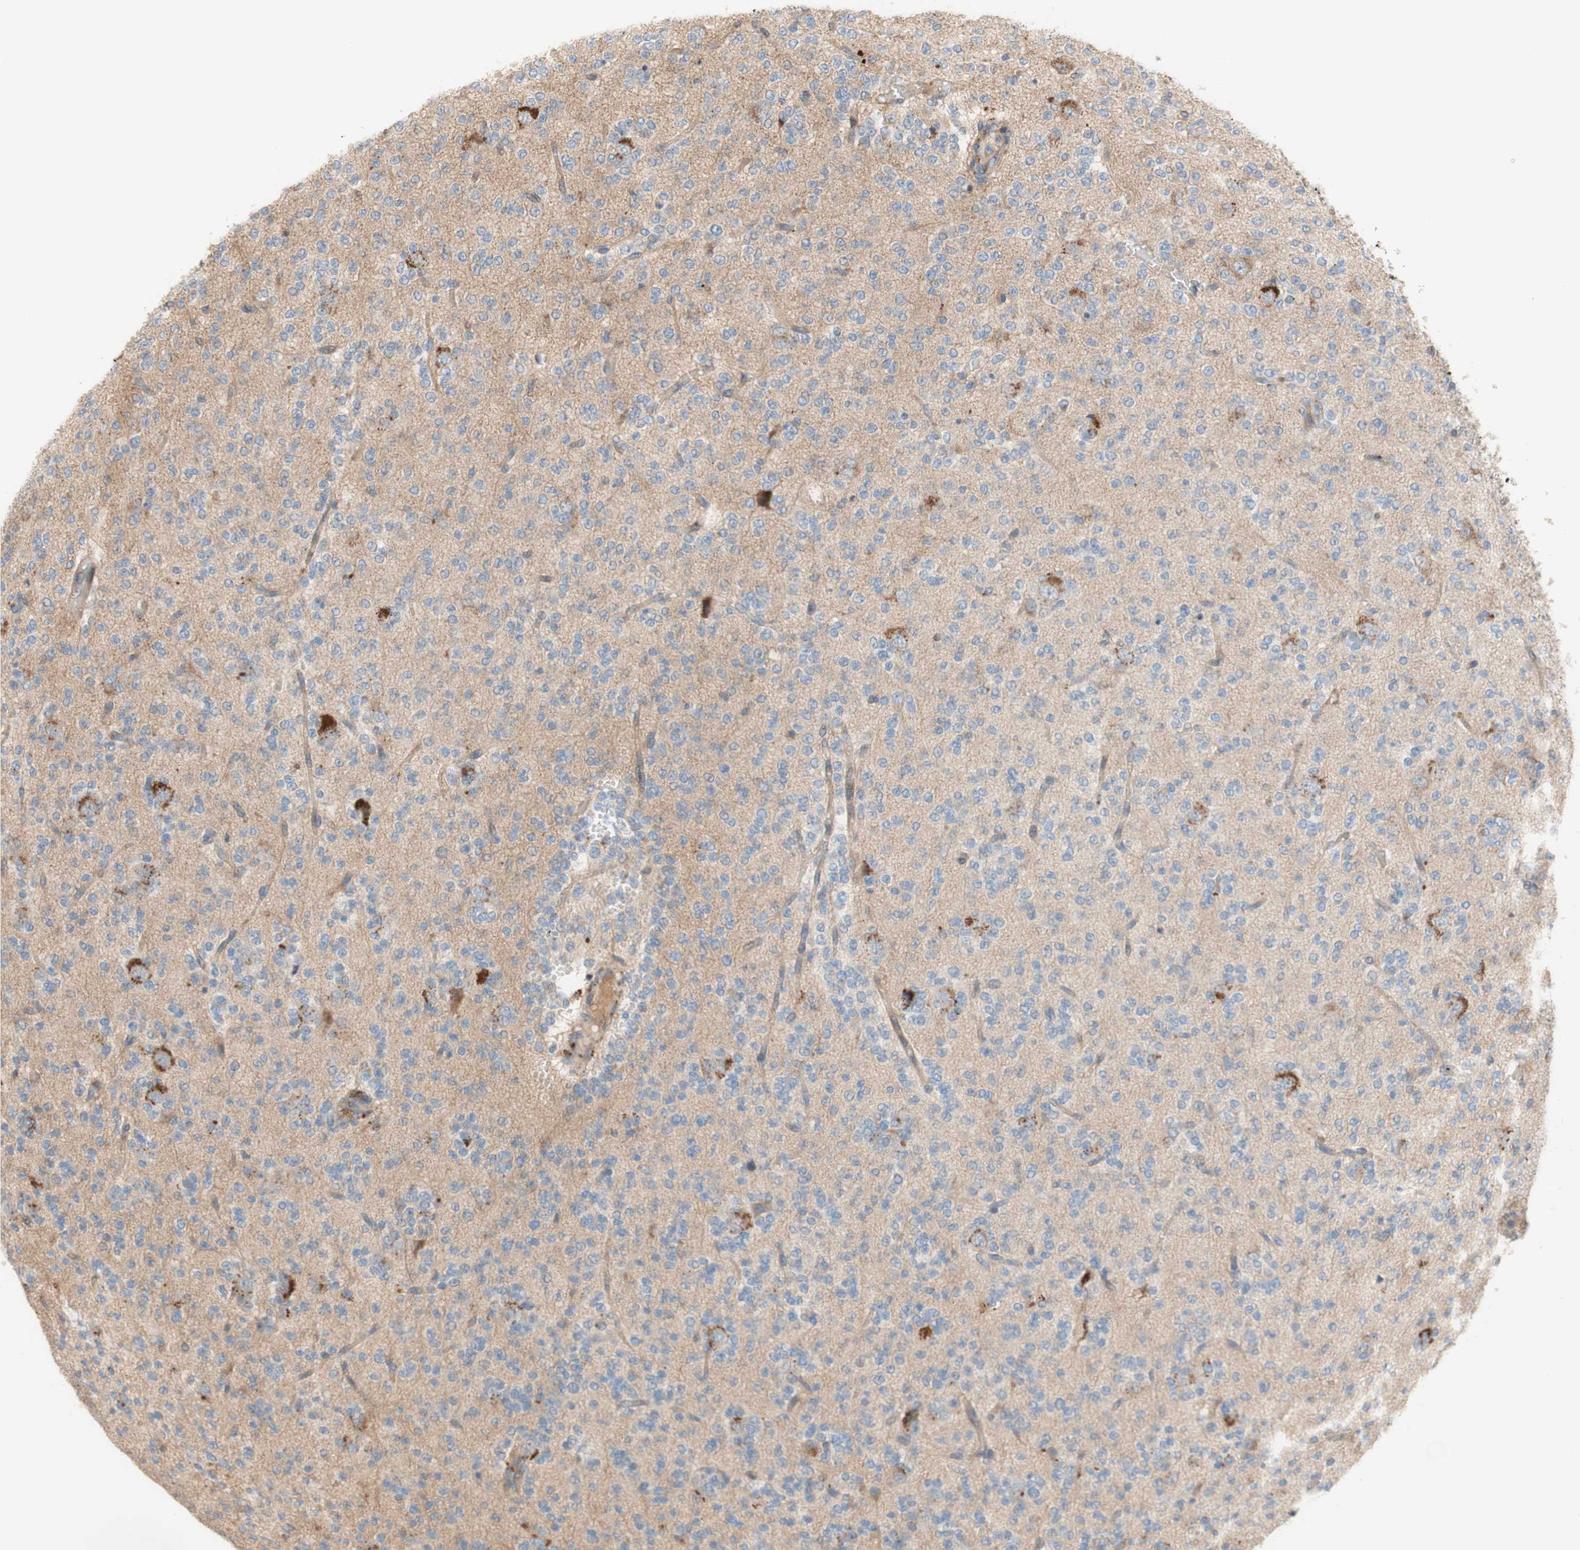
{"staining": {"intensity": "negative", "quantity": "none", "location": "none"}, "tissue": "glioma", "cell_type": "Tumor cells", "image_type": "cancer", "snomed": [{"axis": "morphology", "description": "Glioma, malignant, Low grade"}, {"axis": "topography", "description": "Brain"}], "caption": "DAB immunohistochemical staining of malignant glioma (low-grade) displays no significant staining in tumor cells.", "gene": "PTPN21", "patient": {"sex": "male", "age": 38}}